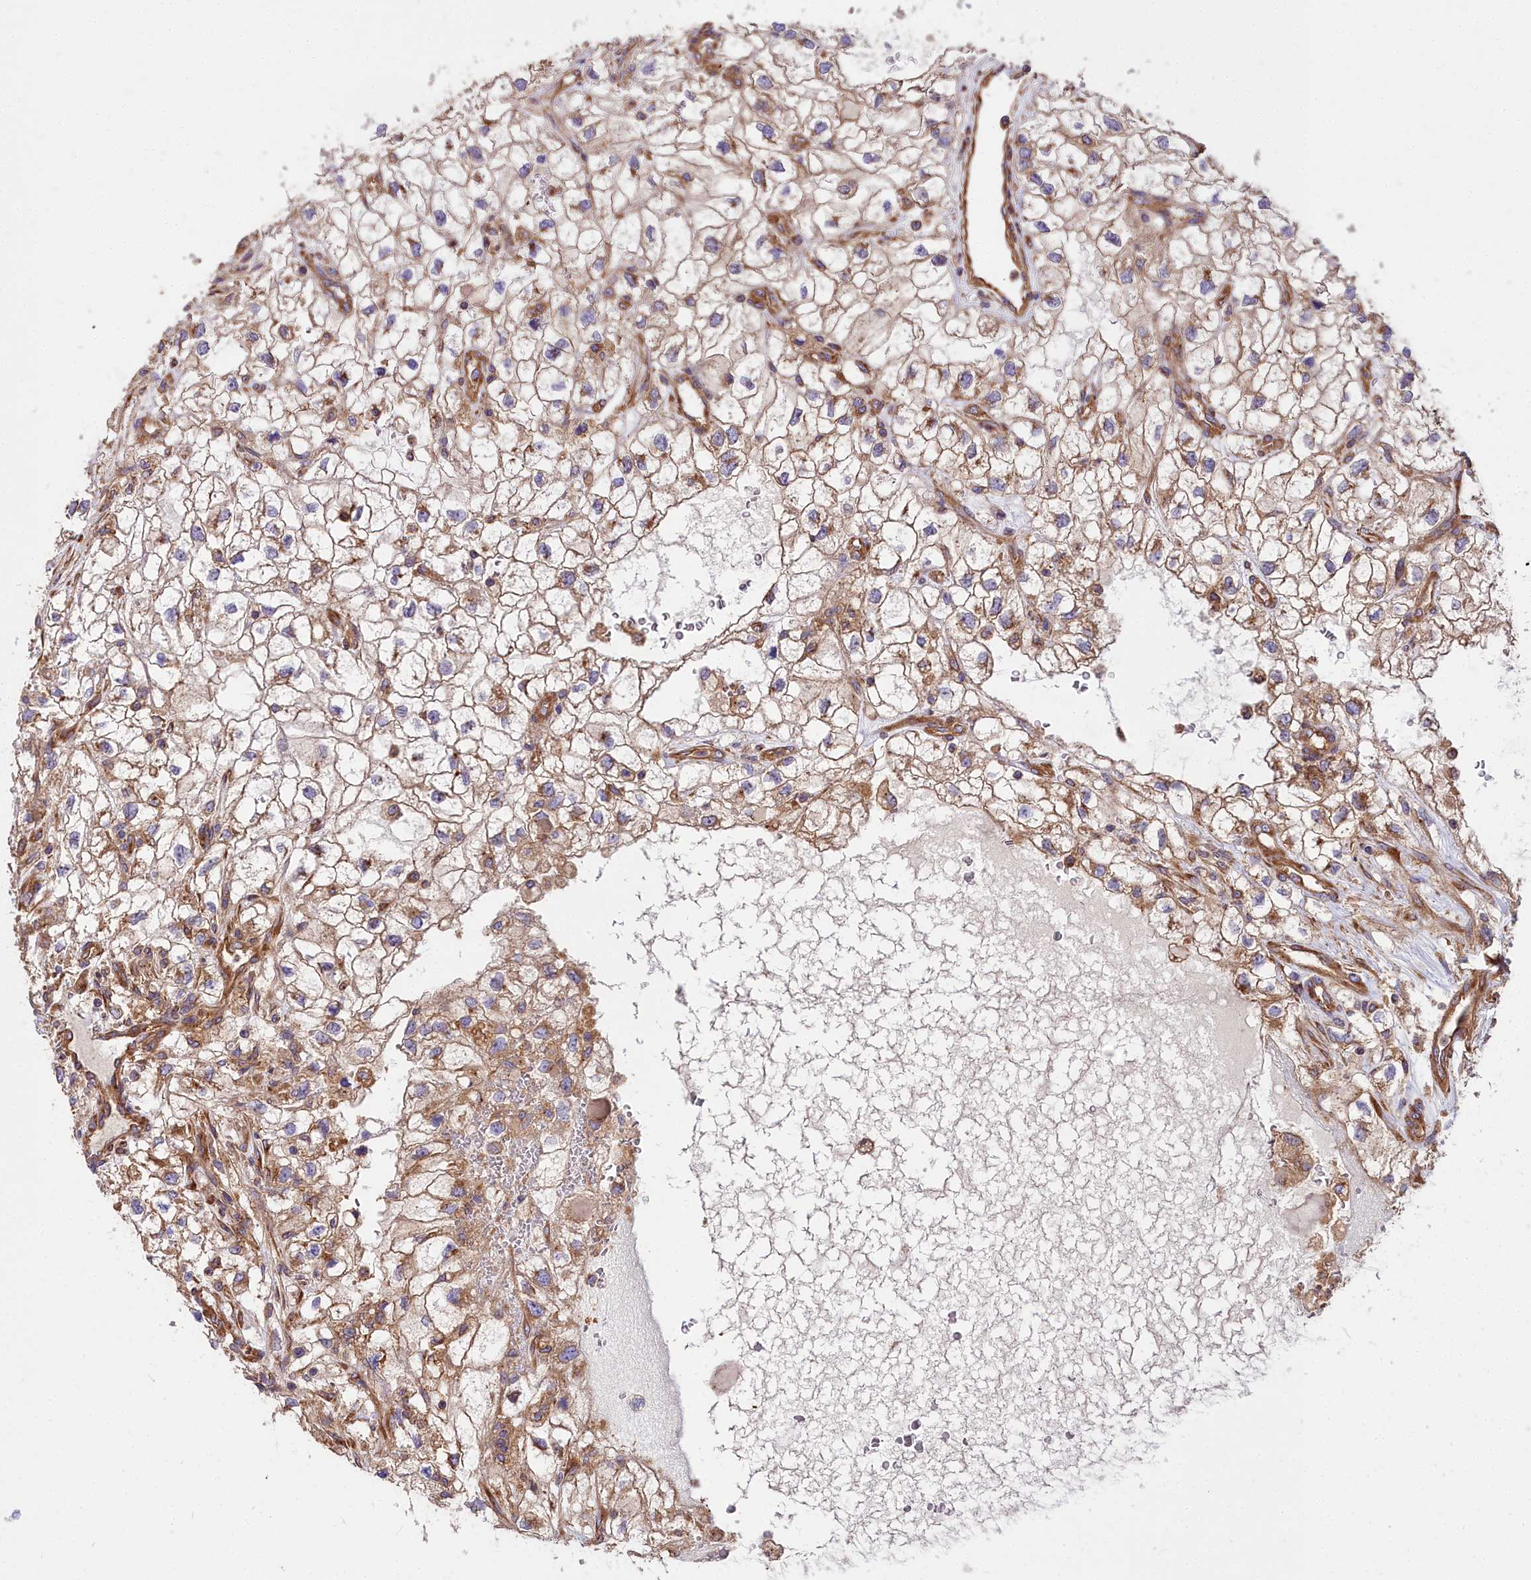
{"staining": {"intensity": "moderate", "quantity": ">75%", "location": "cytoplasmic/membranous"}, "tissue": "renal cancer", "cell_type": "Tumor cells", "image_type": "cancer", "snomed": [{"axis": "morphology", "description": "Adenocarcinoma, NOS"}, {"axis": "topography", "description": "Kidney"}], "caption": "A medium amount of moderate cytoplasmic/membranous positivity is appreciated in about >75% of tumor cells in adenocarcinoma (renal) tissue. The staining was performed using DAB, with brown indicating positive protein expression. Nuclei are stained blue with hematoxylin.", "gene": "DCTN3", "patient": {"sex": "male", "age": 59}}